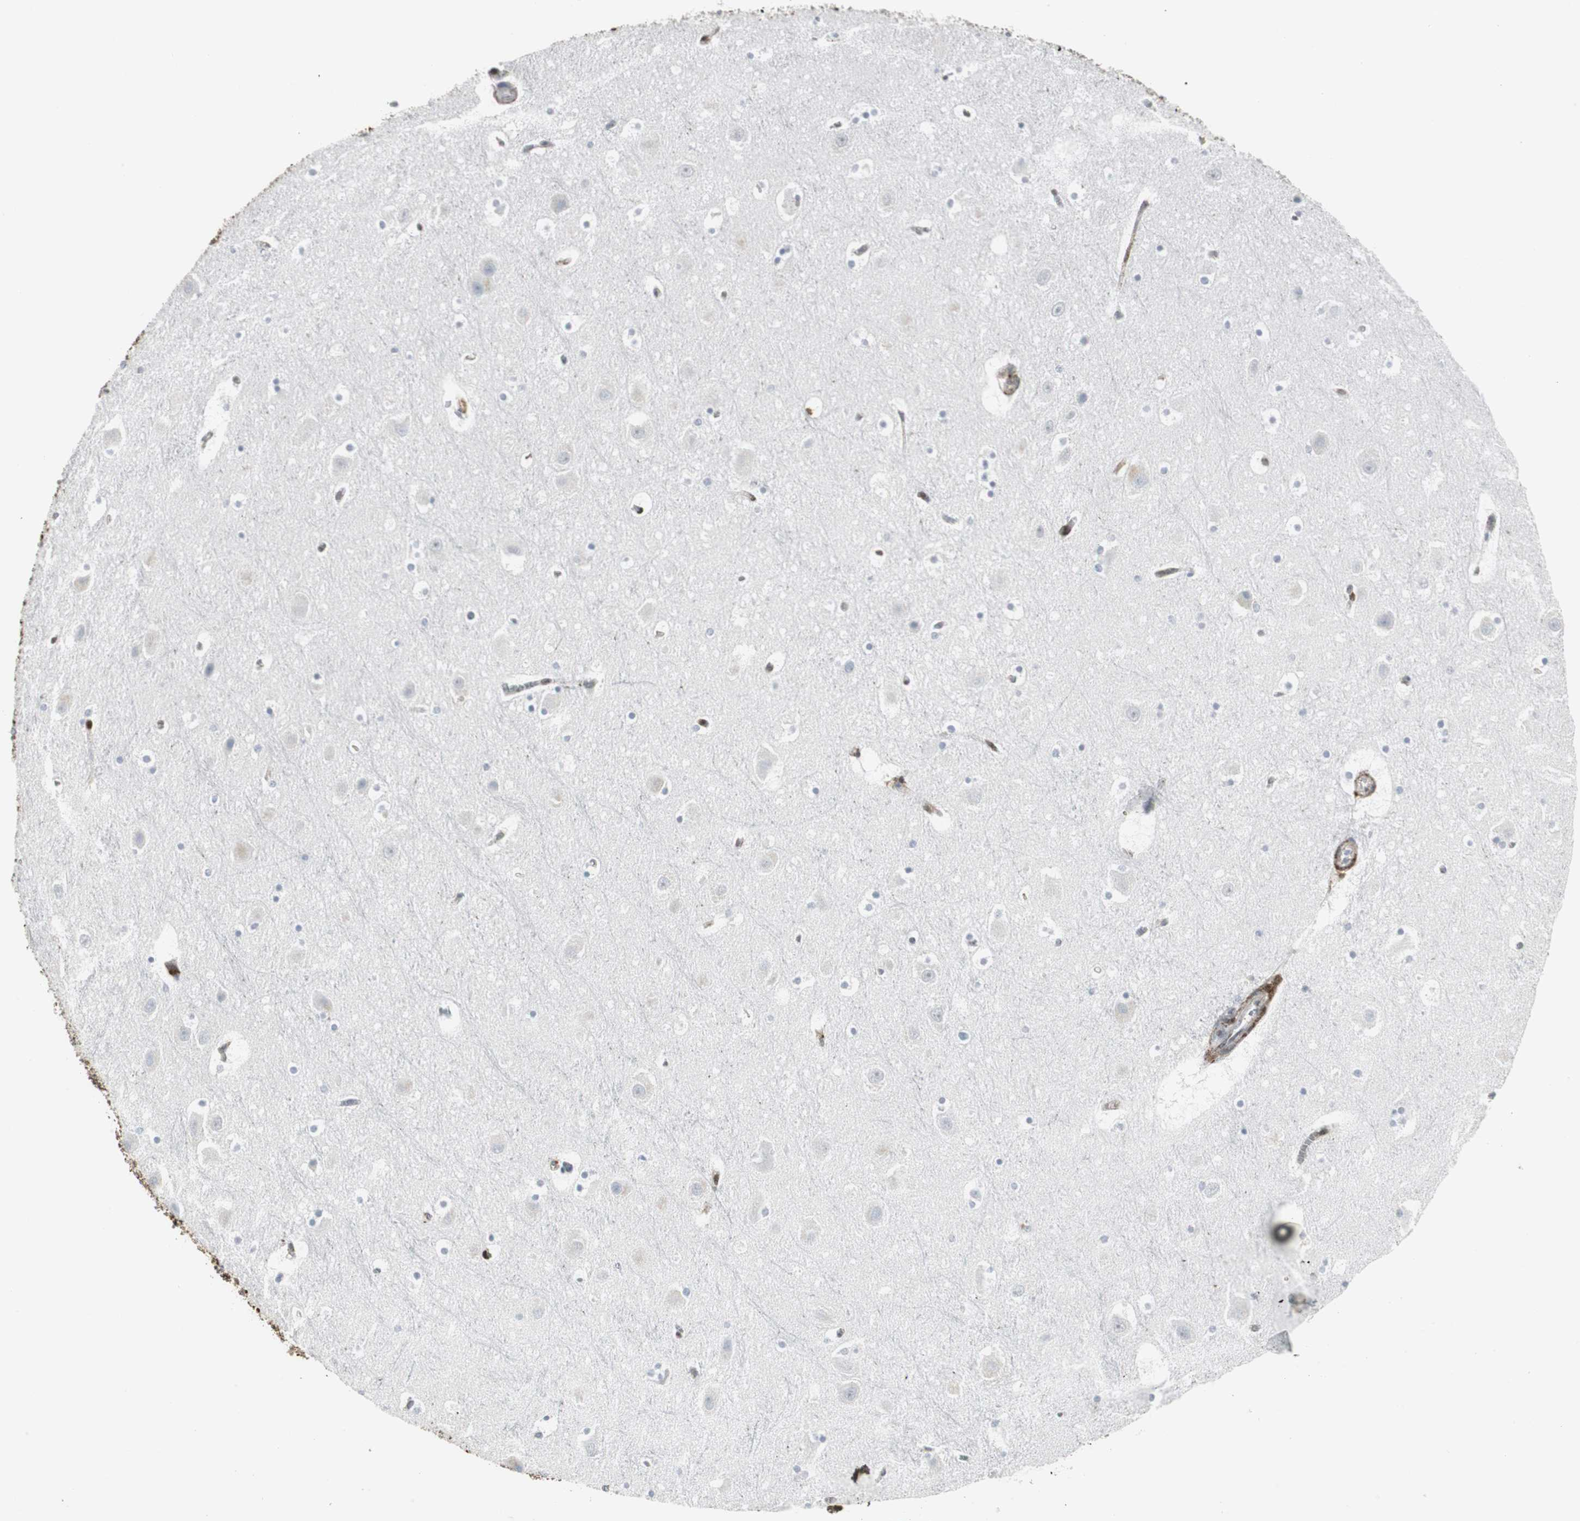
{"staining": {"intensity": "strong", "quantity": ">75%", "location": "cytoplasmic/membranous,nuclear"}, "tissue": "hippocampus", "cell_type": "Glial cells", "image_type": "normal", "snomed": [{"axis": "morphology", "description": "Normal tissue, NOS"}, {"axis": "topography", "description": "Hippocampus"}], "caption": "This histopathology image shows immunohistochemistry (IHC) staining of normal human hippocampus, with high strong cytoplasmic/membranous,nuclear staining in about >75% of glial cells.", "gene": "PPP1R14A", "patient": {"sex": "male", "age": 45}}